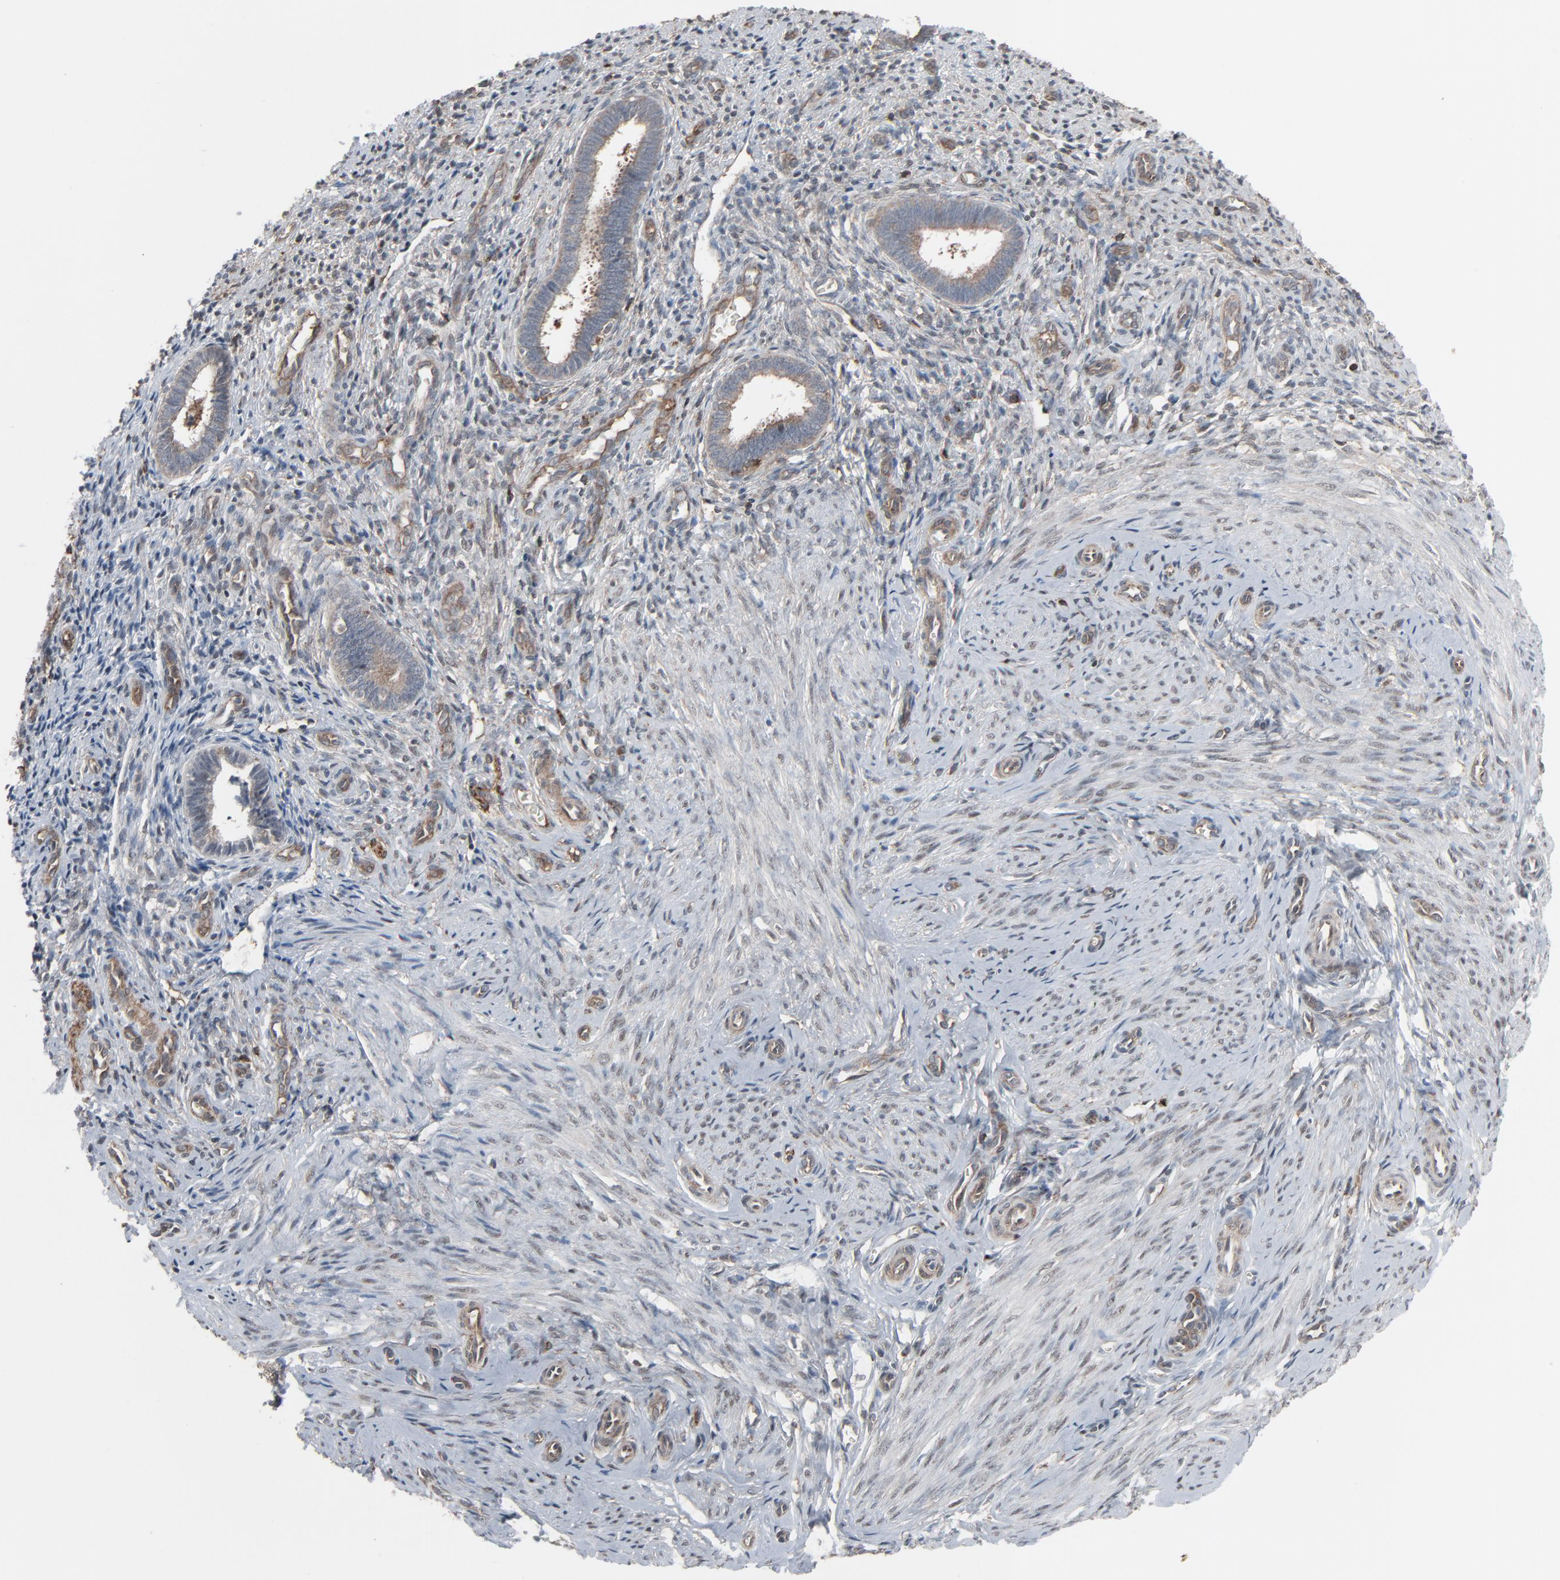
{"staining": {"intensity": "moderate", "quantity": "25%-75%", "location": "cytoplasmic/membranous"}, "tissue": "endometrium", "cell_type": "Cells in endometrial stroma", "image_type": "normal", "snomed": [{"axis": "morphology", "description": "Normal tissue, NOS"}, {"axis": "topography", "description": "Endometrium"}], "caption": "A medium amount of moderate cytoplasmic/membranous positivity is identified in about 25%-75% of cells in endometrial stroma in normal endometrium.", "gene": "OPTN", "patient": {"sex": "female", "age": 27}}